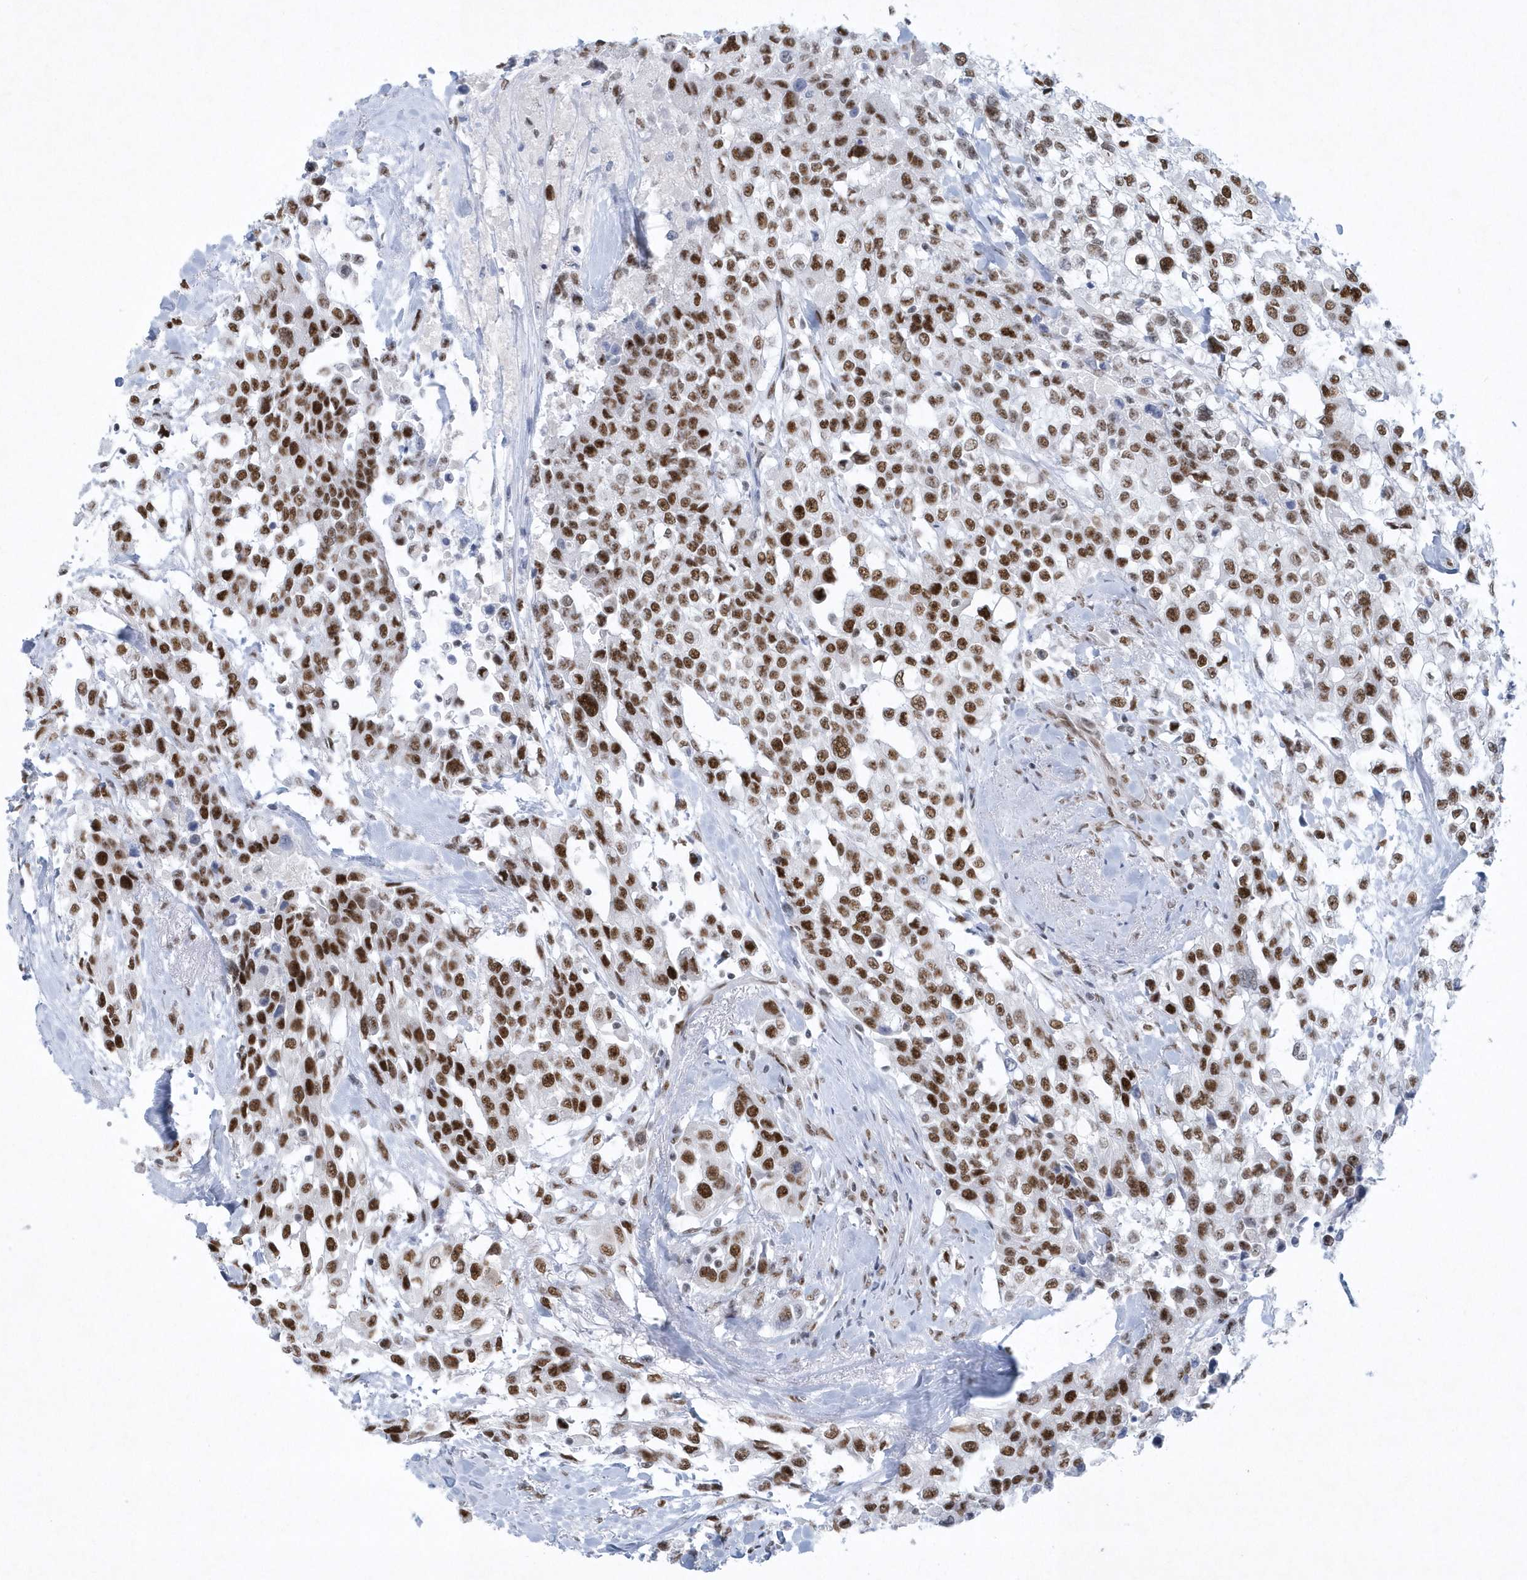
{"staining": {"intensity": "strong", "quantity": ">75%", "location": "nuclear"}, "tissue": "urothelial cancer", "cell_type": "Tumor cells", "image_type": "cancer", "snomed": [{"axis": "morphology", "description": "Urothelial carcinoma, High grade"}, {"axis": "topography", "description": "Urinary bladder"}], "caption": "About >75% of tumor cells in human urothelial cancer display strong nuclear protein positivity as visualized by brown immunohistochemical staining.", "gene": "DCLRE1A", "patient": {"sex": "female", "age": 80}}